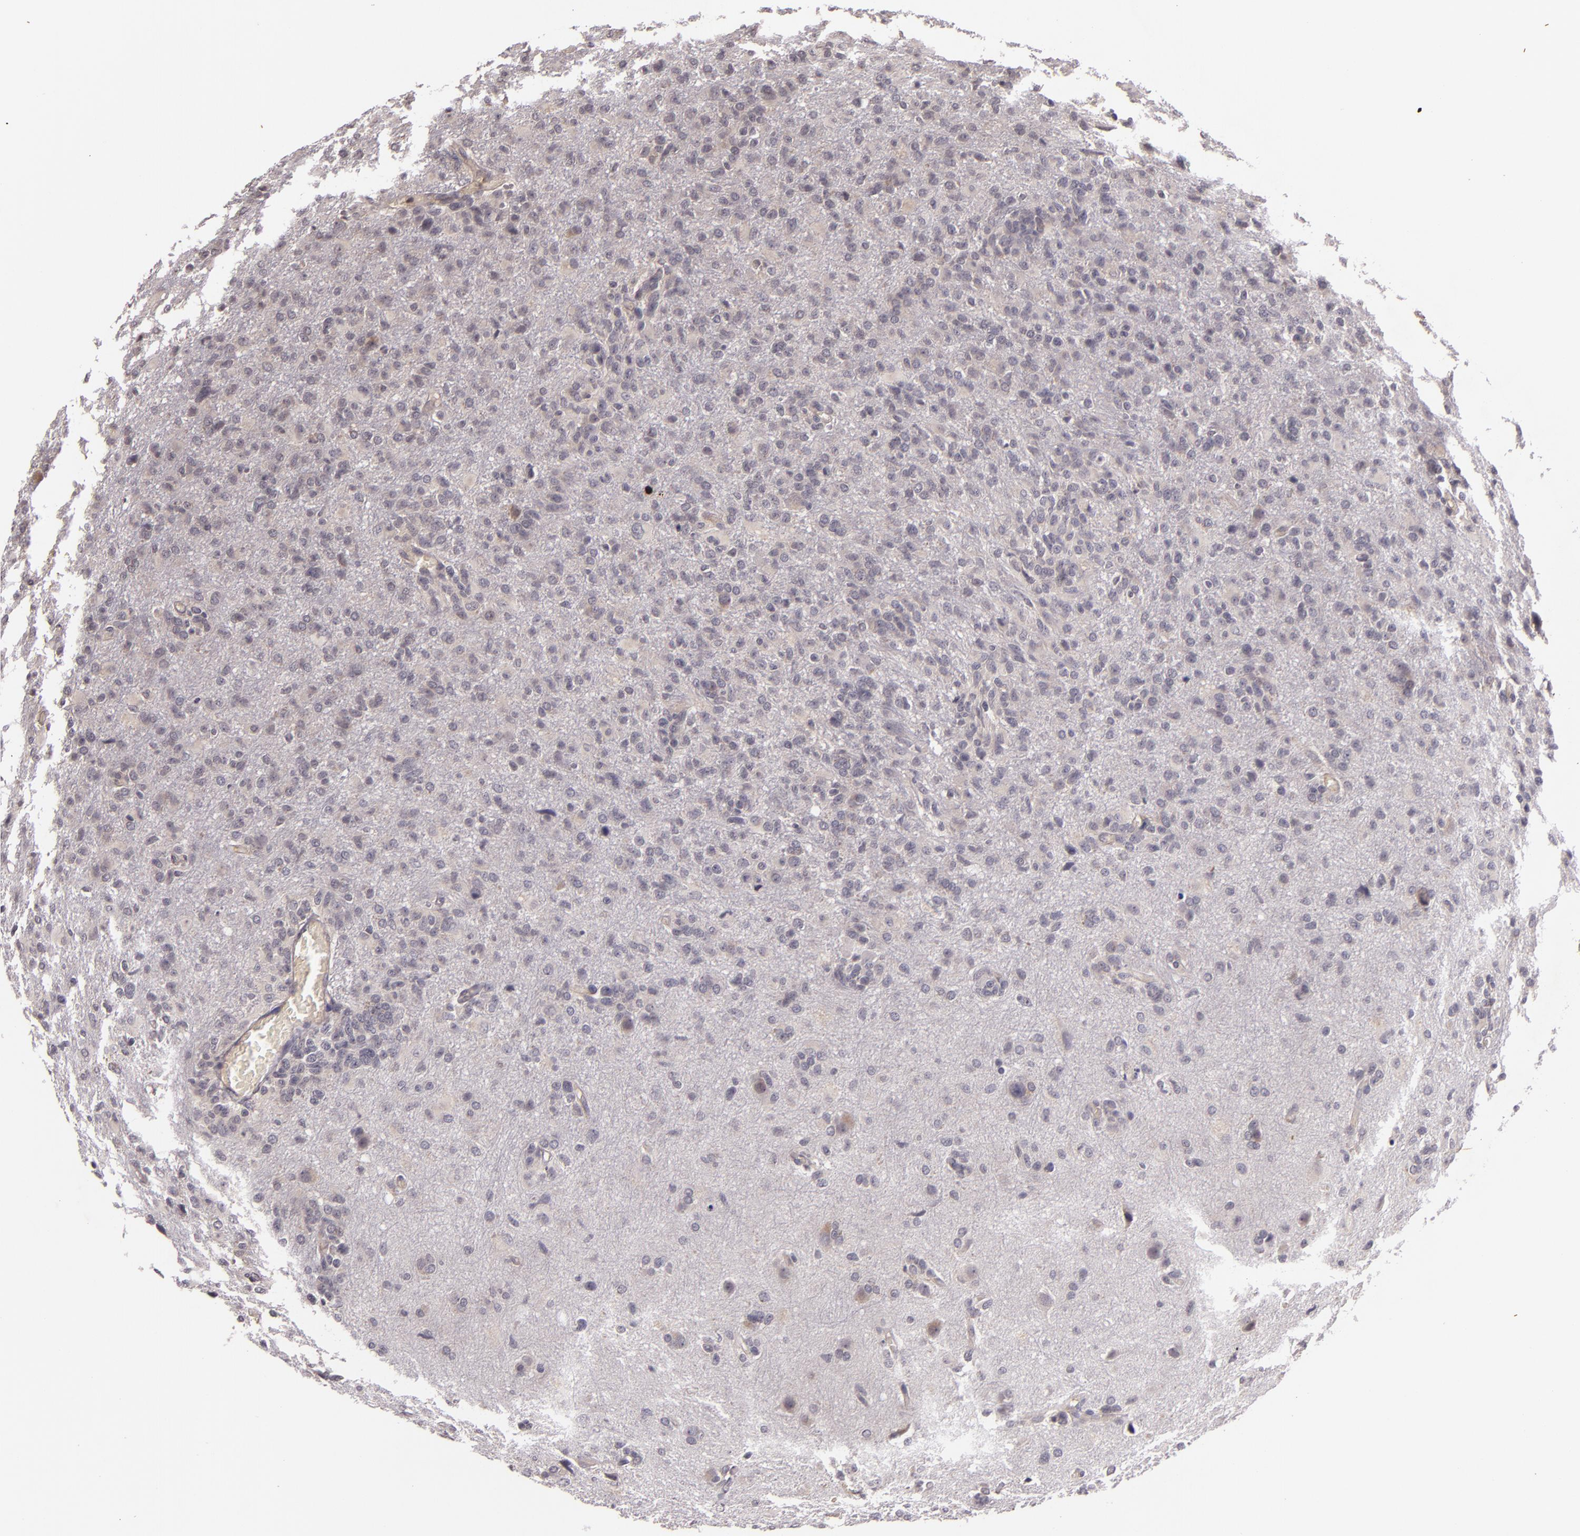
{"staining": {"intensity": "negative", "quantity": "none", "location": "none"}, "tissue": "glioma", "cell_type": "Tumor cells", "image_type": "cancer", "snomed": [{"axis": "morphology", "description": "Glioma, malignant, High grade"}, {"axis": "topography", "description": "Brain"}], "caption": "Tumor cells are negative for brown protein staining in malignant glioma (high-grade).", "gene": "TFF1", "patient": {"sex": "male", "age": 68}}